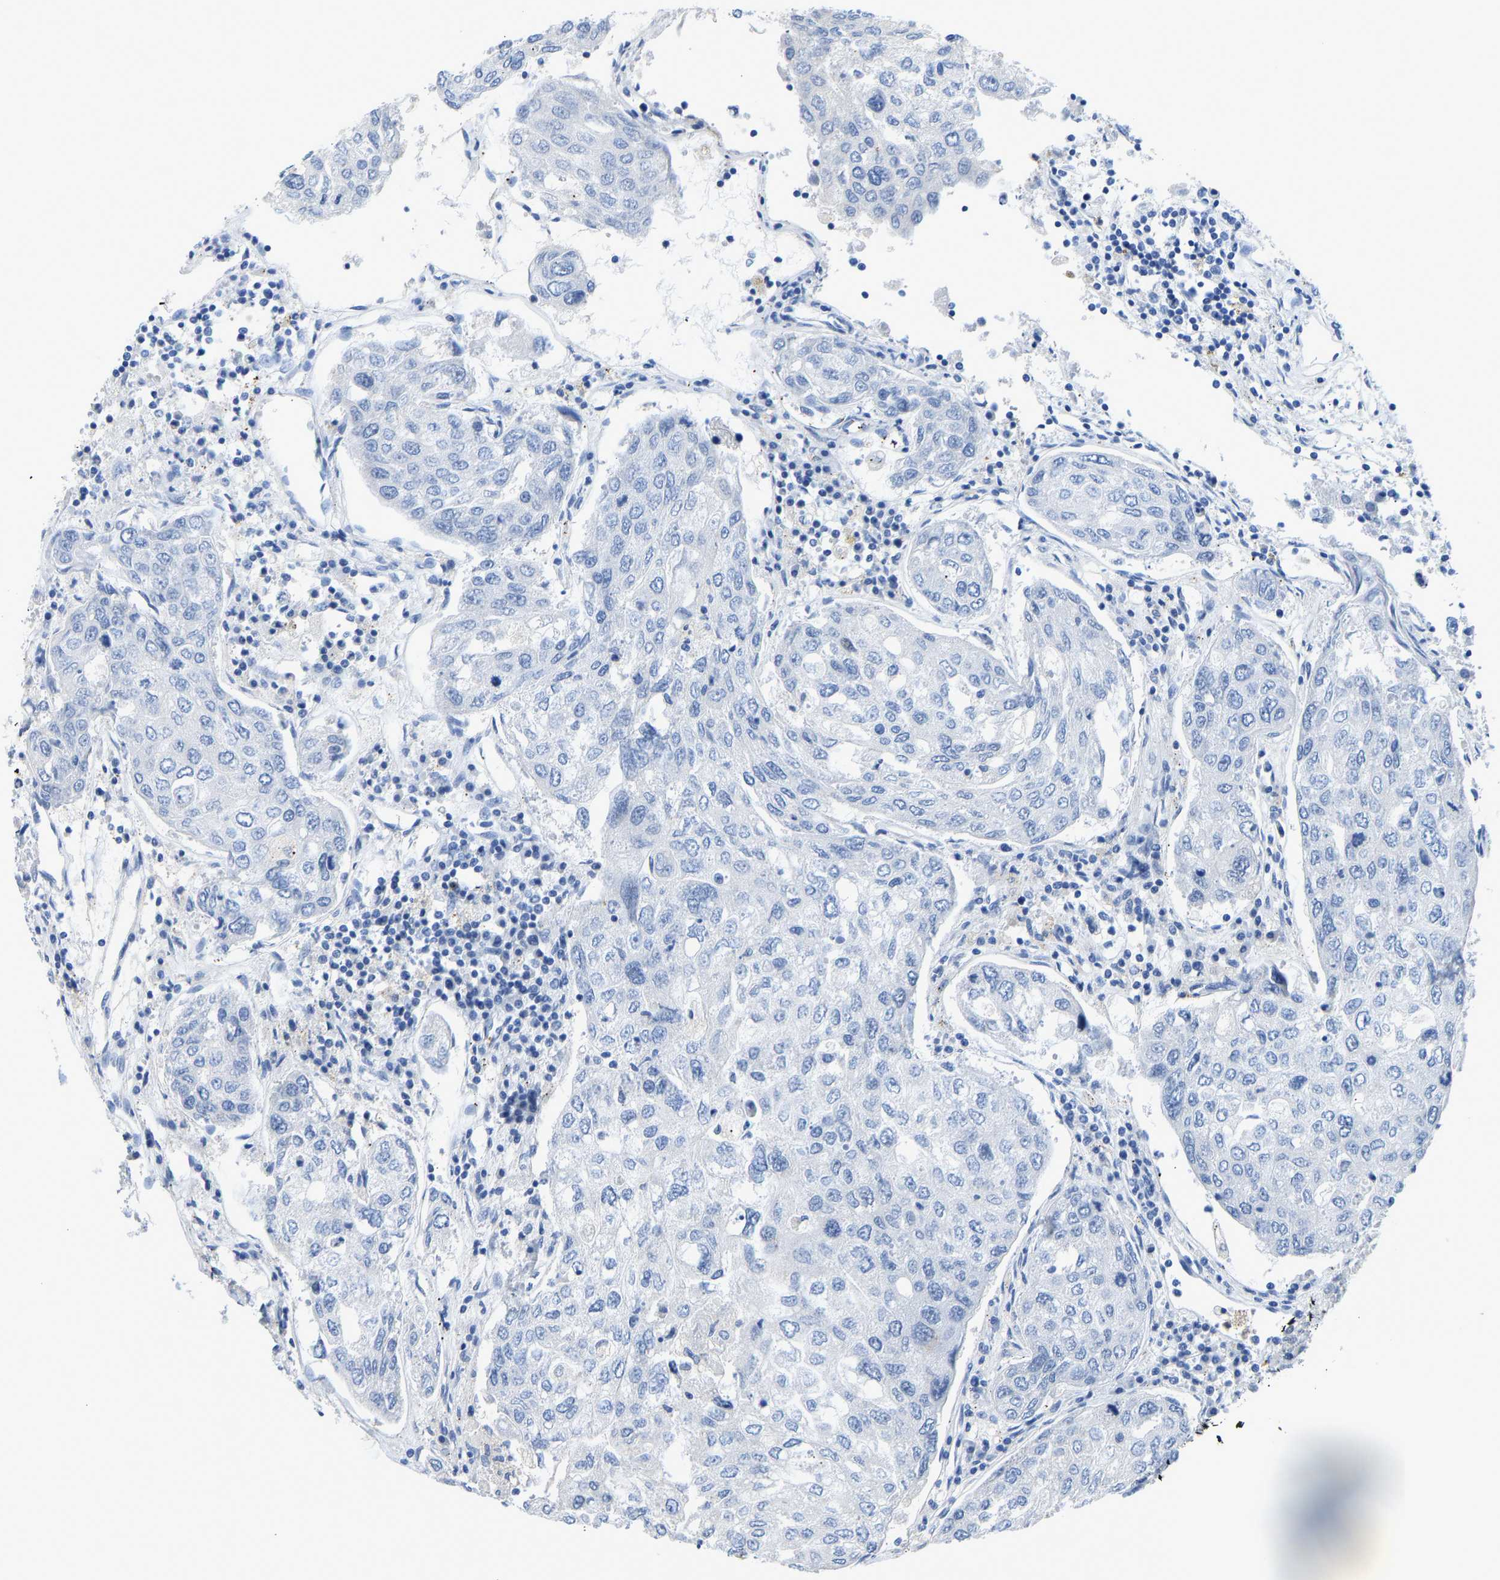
{"staining": {"intensity": "negative", "quantity": "none", "location": "none"}, "tissue": "urothelial cancer", "cell_type": "Tumor cells", "image_type": "cancer", "snomed": [{"axis": "morphology", "description": "Urothelial carcinoma, High grade"}, {"axis": "topography", "description": "Lymph node"}, {"axis": "topography", "description": "Urinary bladder"}], "caption": "Urothelial carcinoma (high-grade) stained for a protein using immunohistochemistry exhibits no staining tumor cells.", "gene": "TXNDC2", "patient": {"sex": "male", "age": 51}}